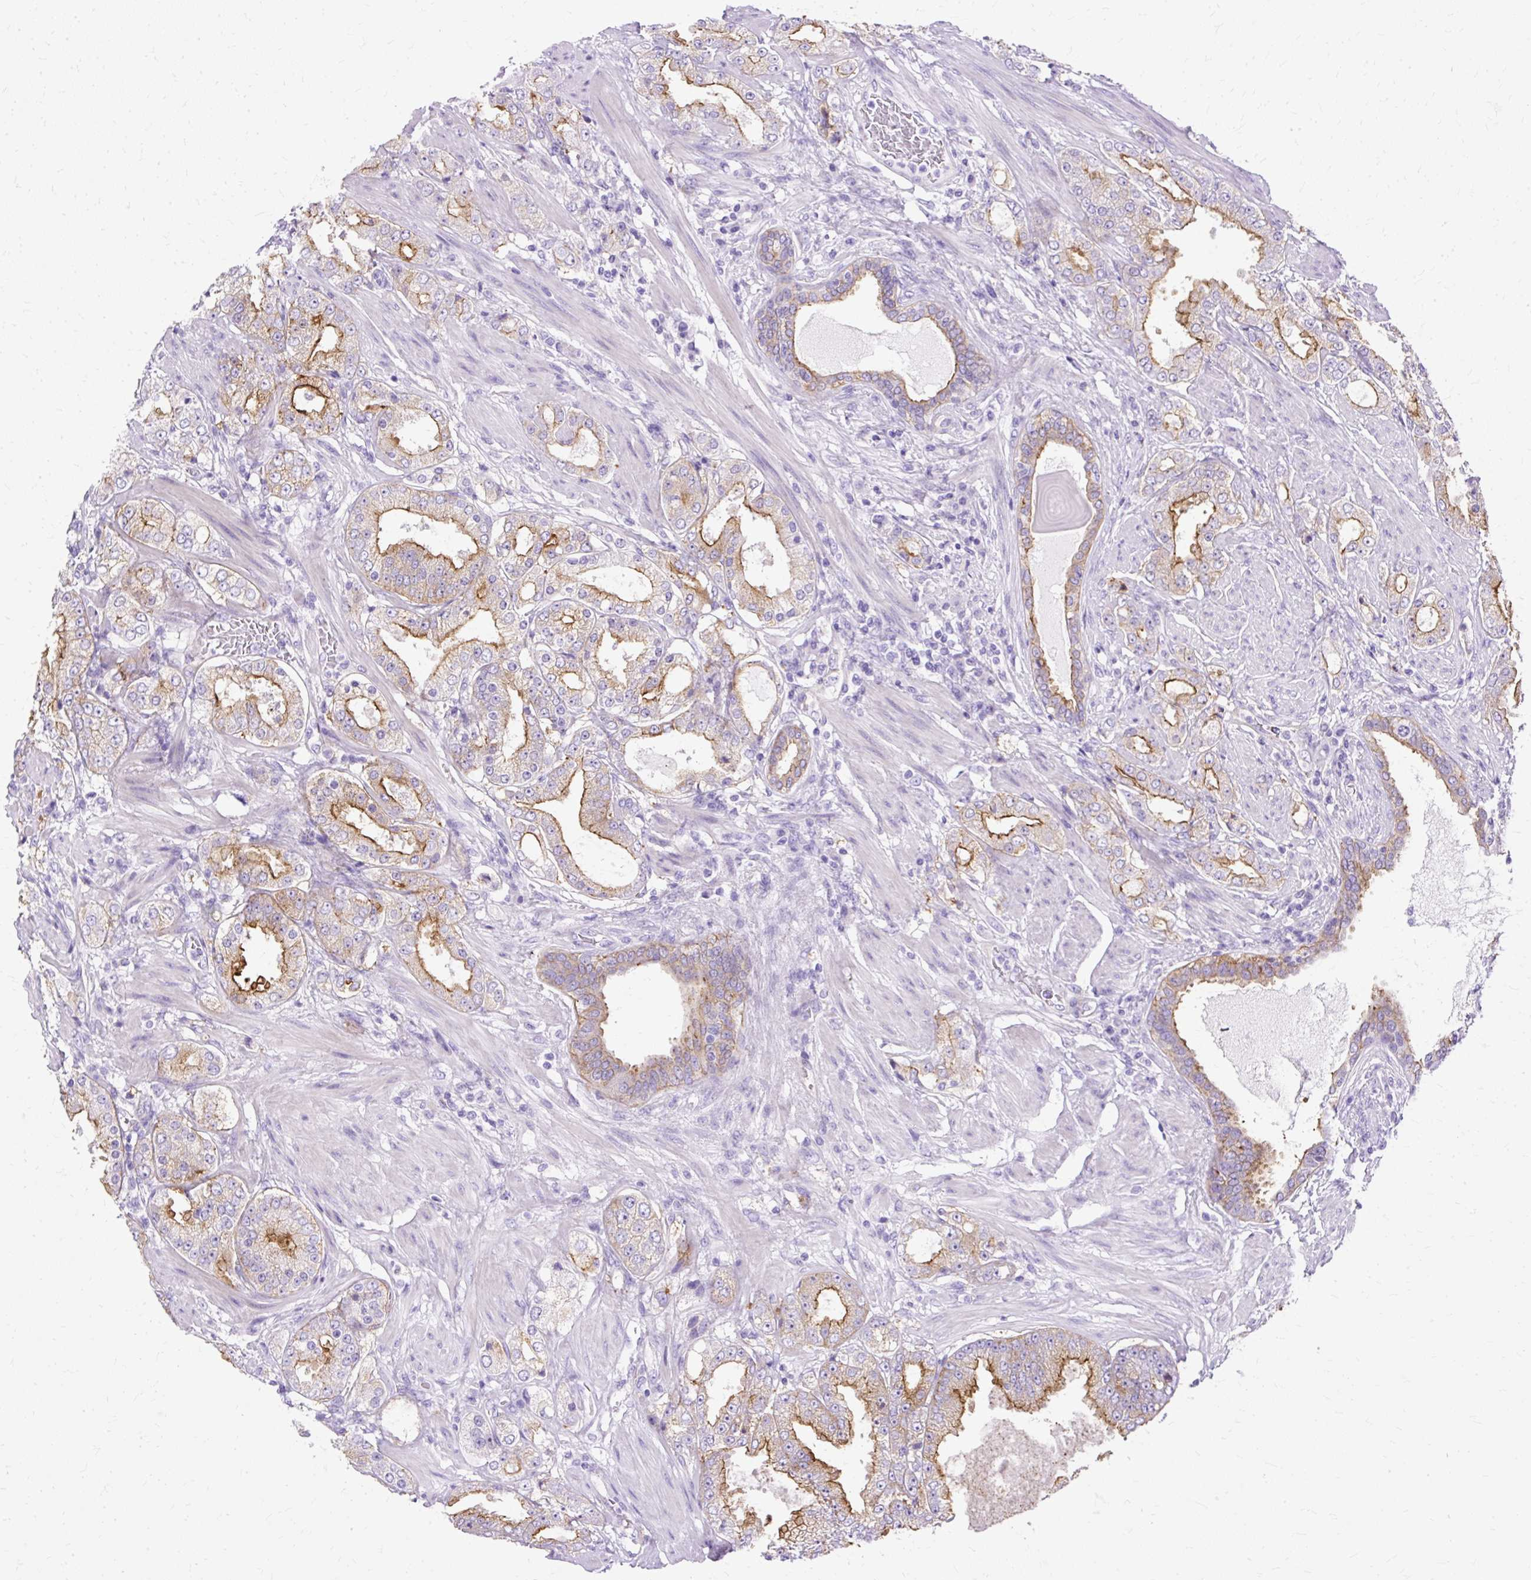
{"staining": {"intensity": "moderate", "quantity": "25%-75%", "location": "cytoplasmic/membranous"}, "tissue": "prostate cancer", "cell_type": "Tumor cells", "image_type": "cancer", "snomed": [{"axis": "morphology", "description": "Adenocarcinoma, High grade"}, {"axis": "topography", "description": "Prostate"}], "caption": "Tumor cells exhibit moderate cytoplasmic/membranous expression in approximately 25%-75% of cells in prostate cancer (high-grade adenocarcinoma).", "gene": "MYO6", "patient": {"sex": "male", "age": 68}}